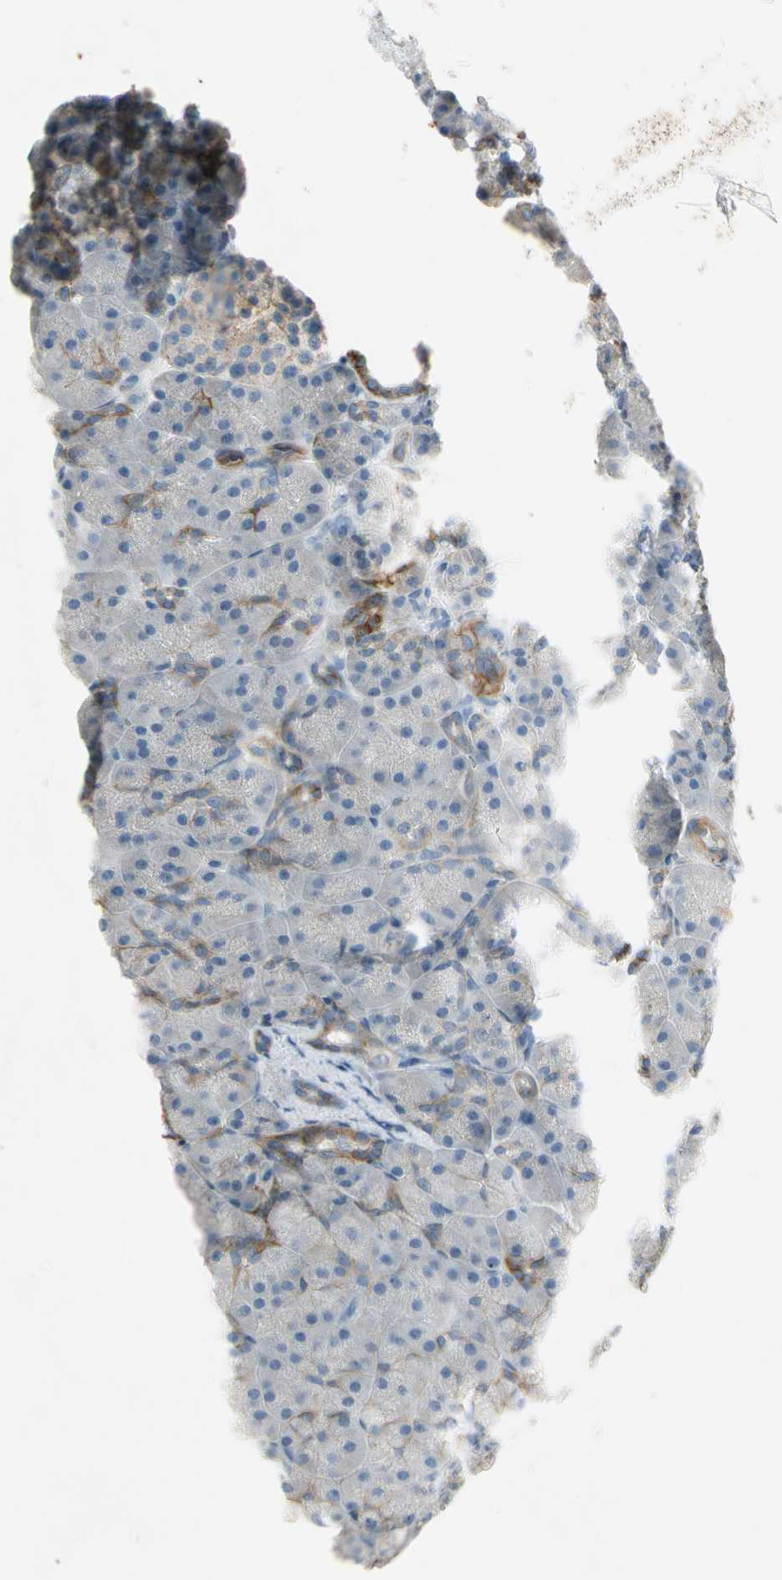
{"staining": {"intensity": "weak", "quantity": "<25%", "location": "cytoplasmic/membranous"}, "tissue": "pancreas", "cell_type": "Exocrine glandular cells", "image_type": "normal", "snomed": [{"axis": "morphology", "description": "Normal tissue, NOS"}, {"axis": "topography", "description": "Pancreas"}], "caption": "IHC photomicrograph of normal human pancreas stained for a protein (brown), which demonstrates no staining in exocrine glandular cells.", "gene": "ITGA3", "patient": {"sex": "male", "age": 66}}